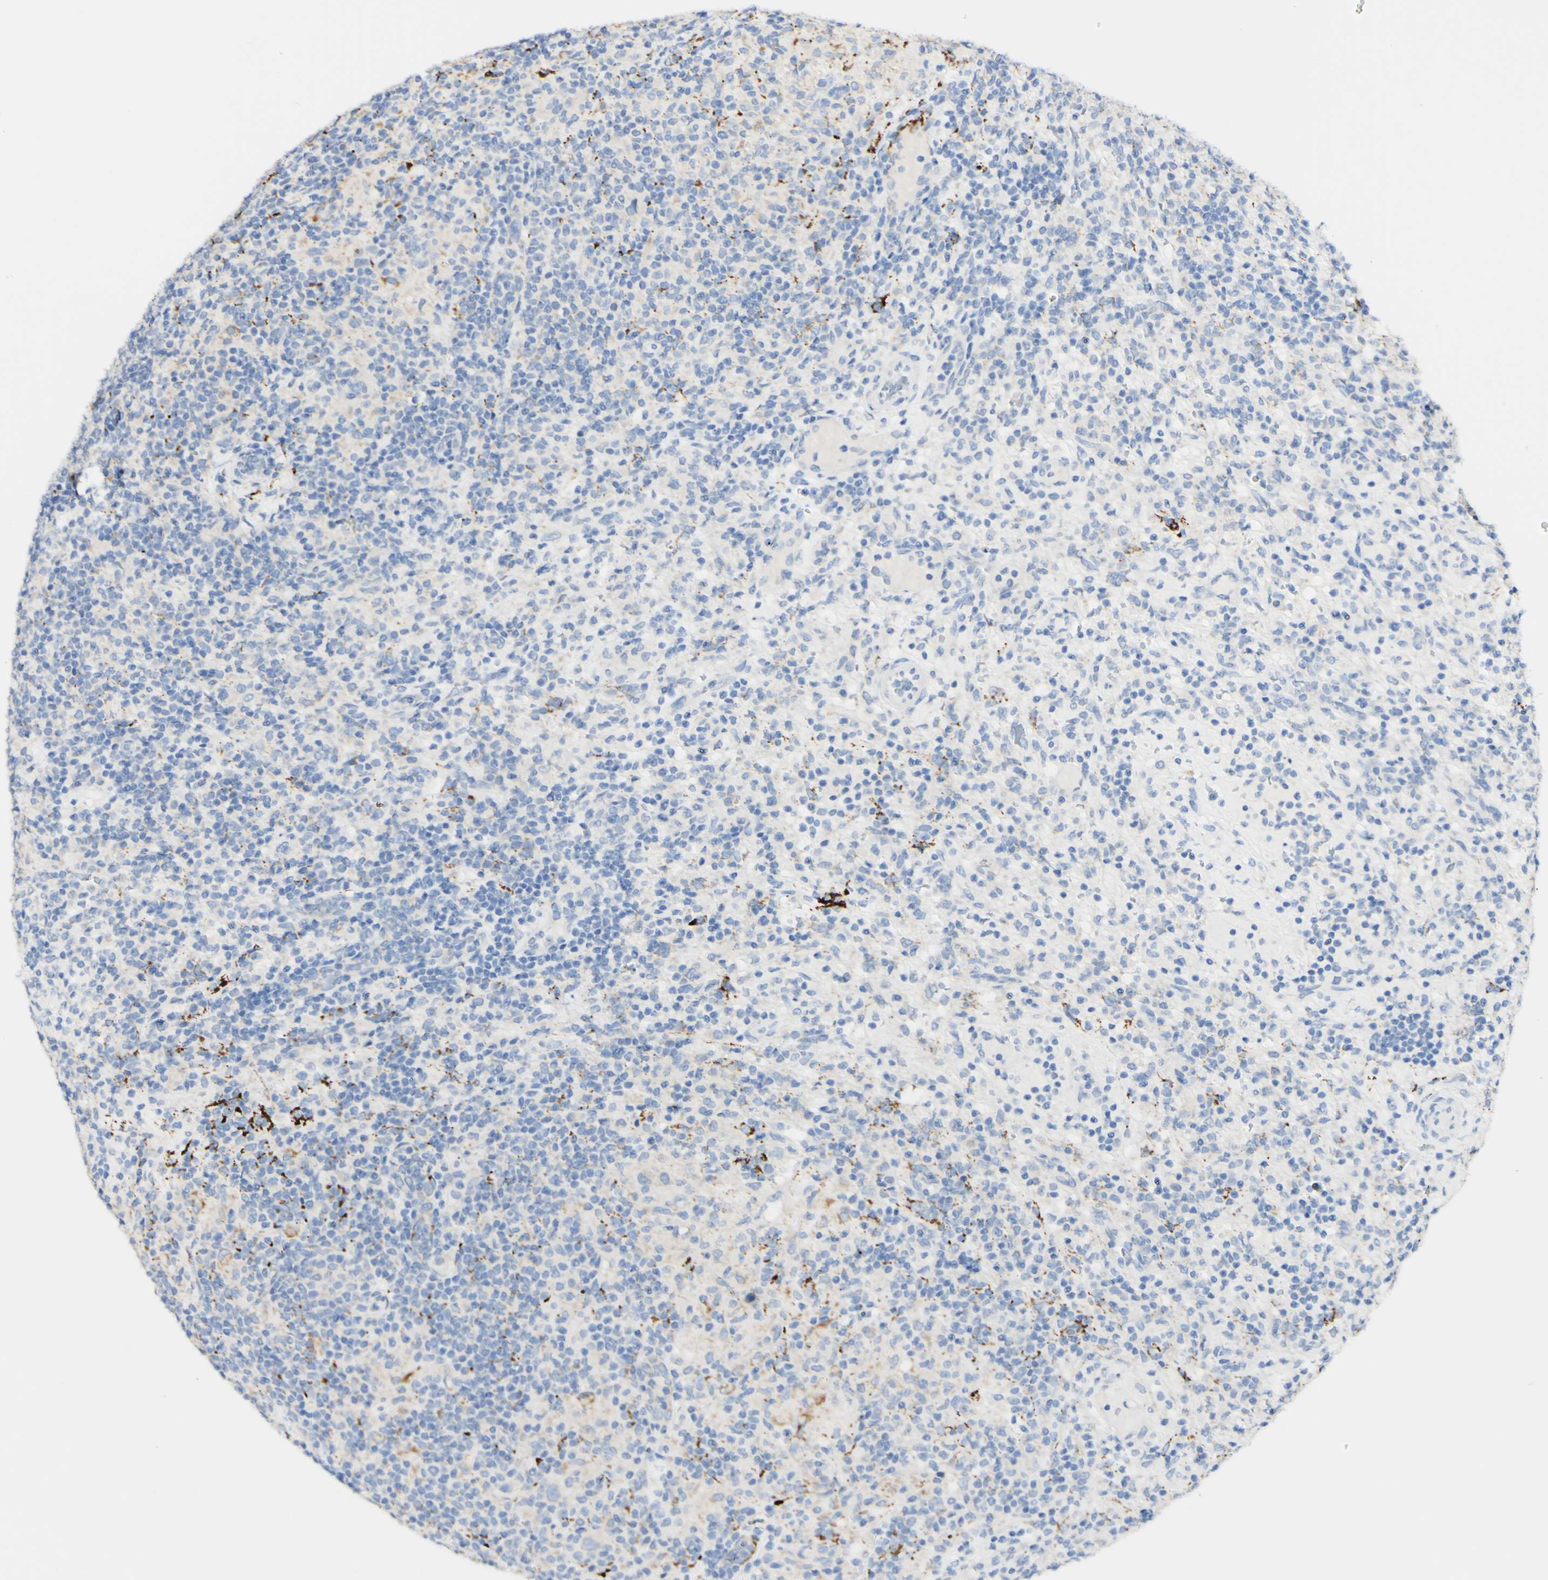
{"staining": {"intensity": "negative", "quantity": "none", "location": "none"}, "tissue": "lymphoma", "cell_type": "Tumor cells", "image_type": "cancer", "snomed": [{"axis": "morphology", "description": "Hodgkin's disease, NOS"}, {"axis": "topography", "description": "Lymph node"}], "caption": "Immunohistochemistry histopathology image of neoplastic tissue: Hodgkin's disease stained with DAB (3,3'-diaminobenzidine) shows no significant protein expression in tumor cells.", "gene": "FGF4", "patient": {"sex": "male", "age": 70}}